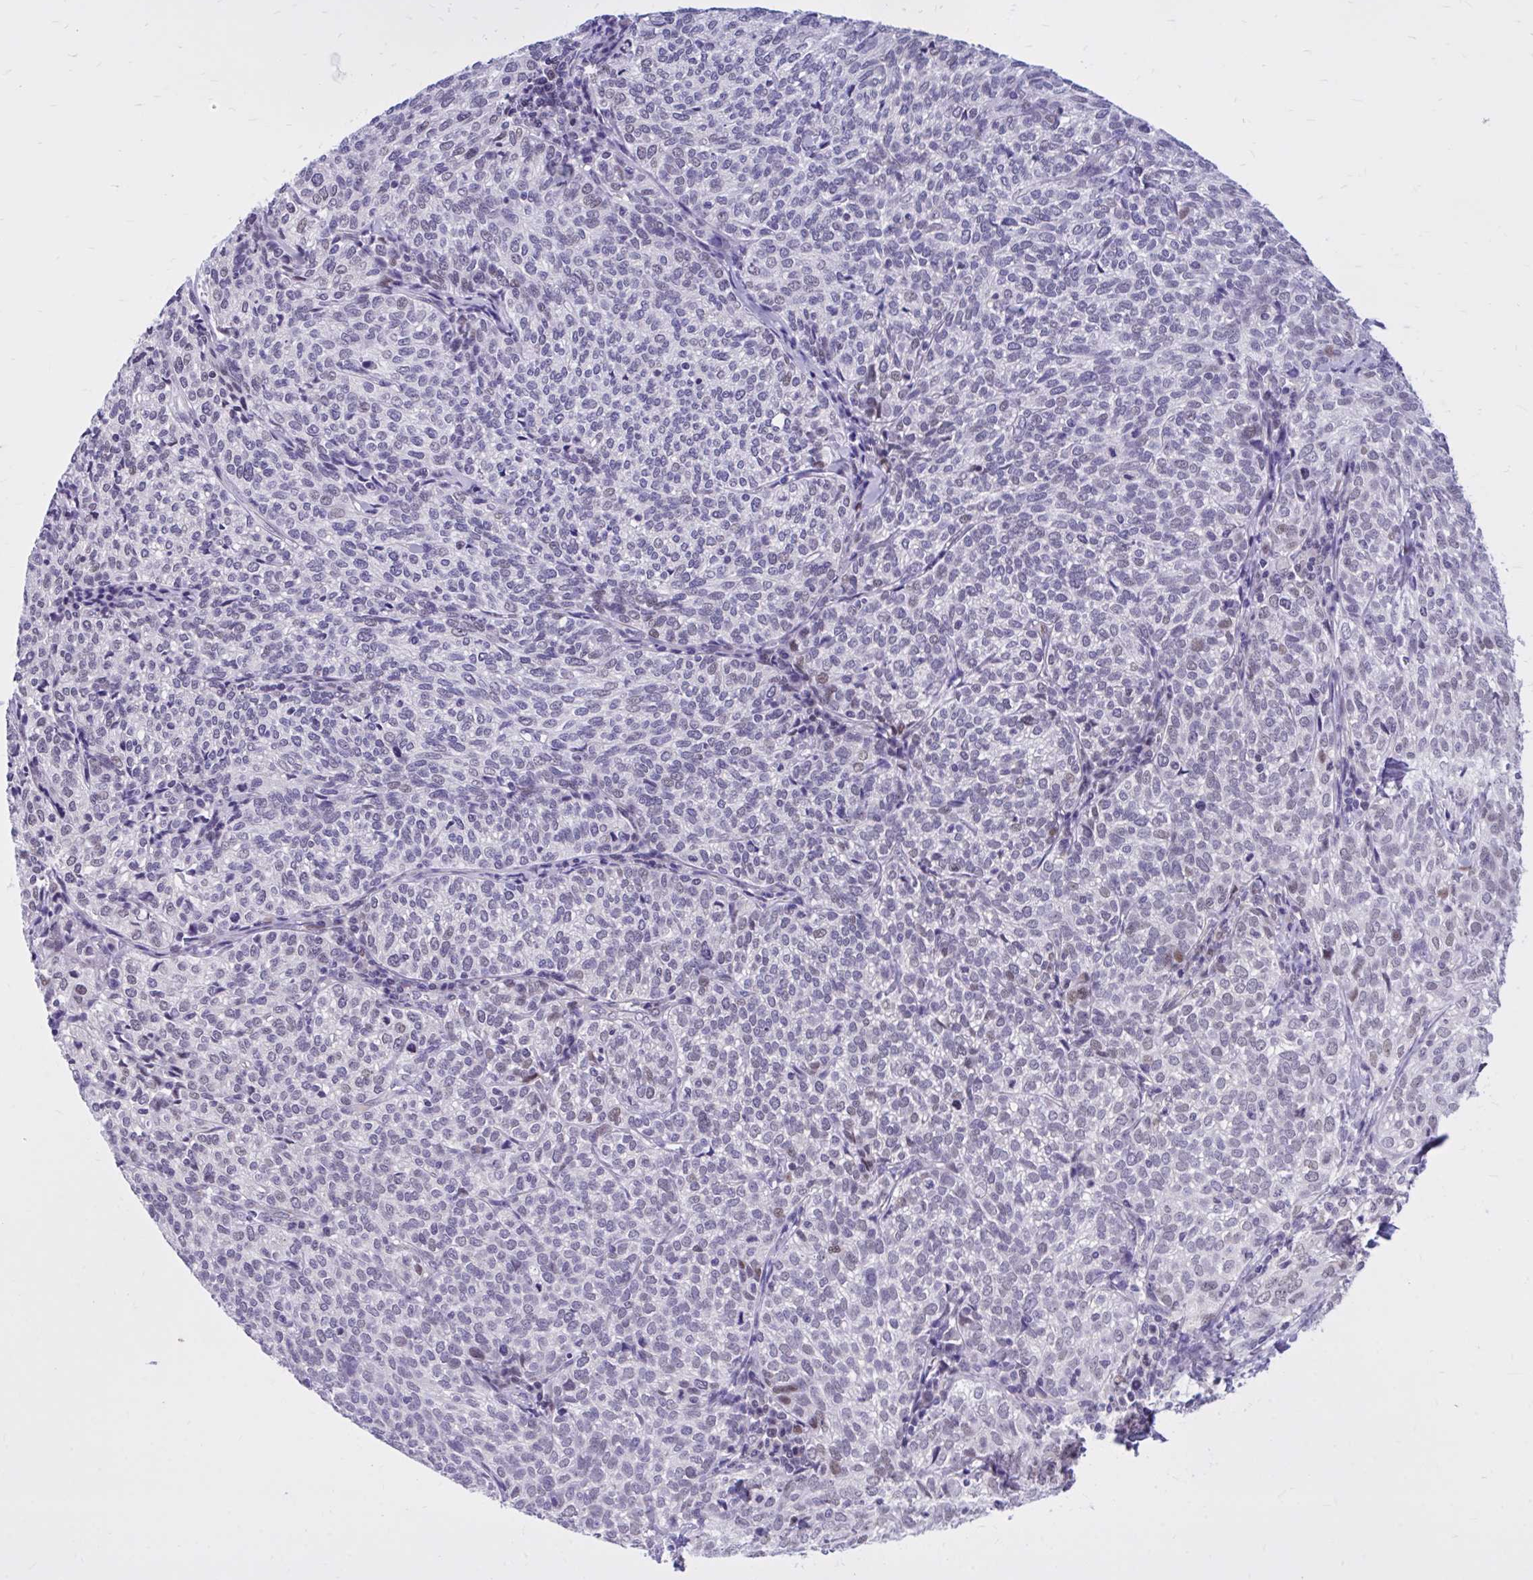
{"staining": {"intensity": "weak", "quantity": "<25%", "location": "nuclear"}, "tissue": "cervical cancer", "cell_type": "Tumor cells", "image_type": "cancer", "snomed": [{"axis": "morphology", "description": "Normal tissue, NOS"}, {"axis": "morphology", "description": "Squamous cell carcinoma, NOS"}, {"axis": "topography", "description": "Vagina"}, {"axis": "topography", "description": "Cervix"}], "caption": "Immunohistochemical staining of cervical cancer (squamous cell carcinoma) shows no significant staining in tumor cells.", "gene": "ZBTB25", "patient": {"sex": "female", "age": 45}}